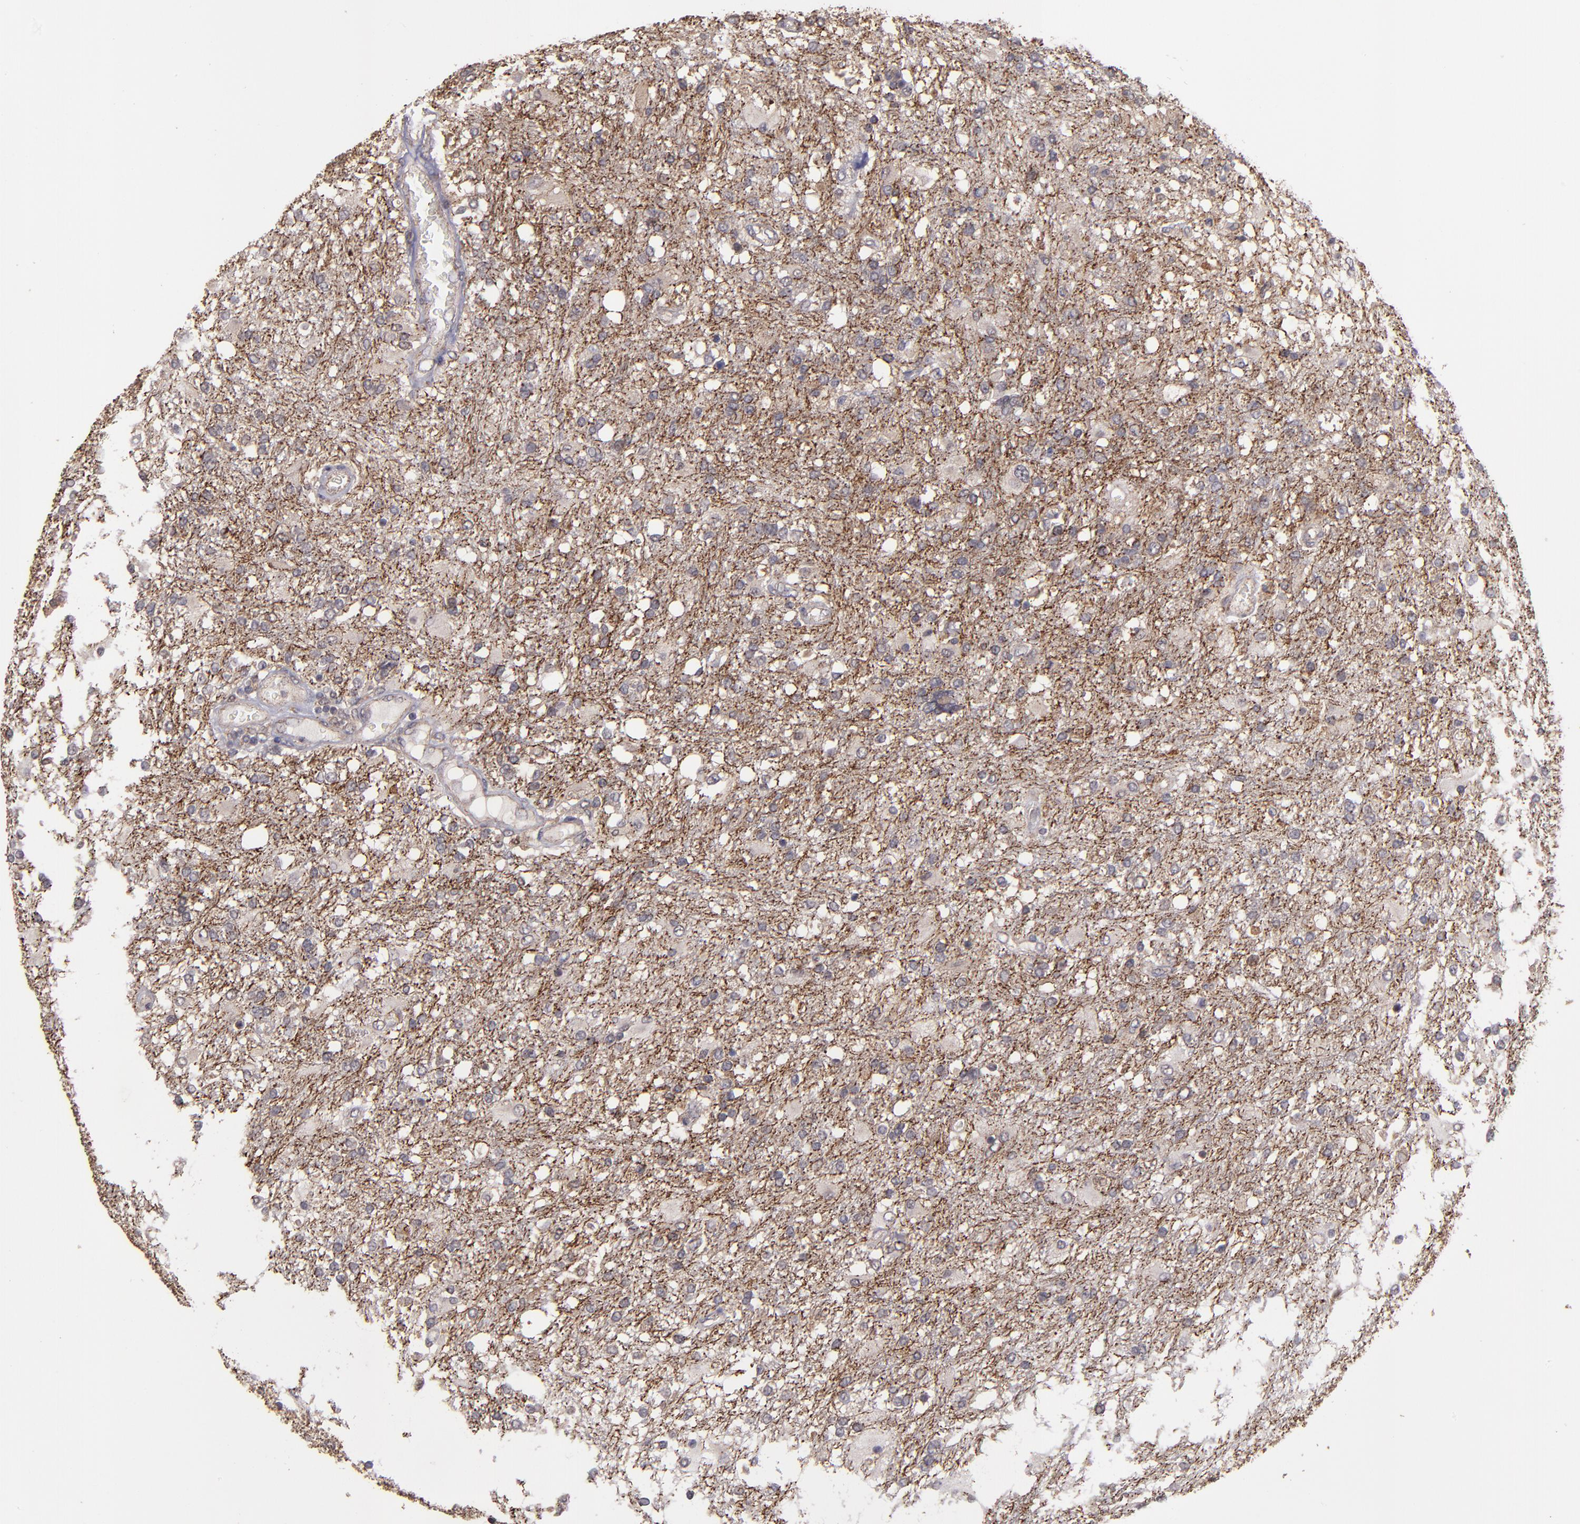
{"staining": {"intensity": "moderate", "quantity": "<25%", "location": "cytoplasmic/membranous"}, "tissue": "glioma", "cell_type": "Tumor cells", "image_type": "cancer", "snomed": [{"axis": "morphology", "description": "Glioma, malignant, High grade"}, {"axis": "topography", "description": "Cerebral cortex"}], "caption": "Protein expression analysis of malignant high-grade glioma reveals moderate cytoplasmic/membranous staining in about <25% of tumor cells.", "gene": "SIPA1L1", "patient": {"sex": "male", "age": 79}}